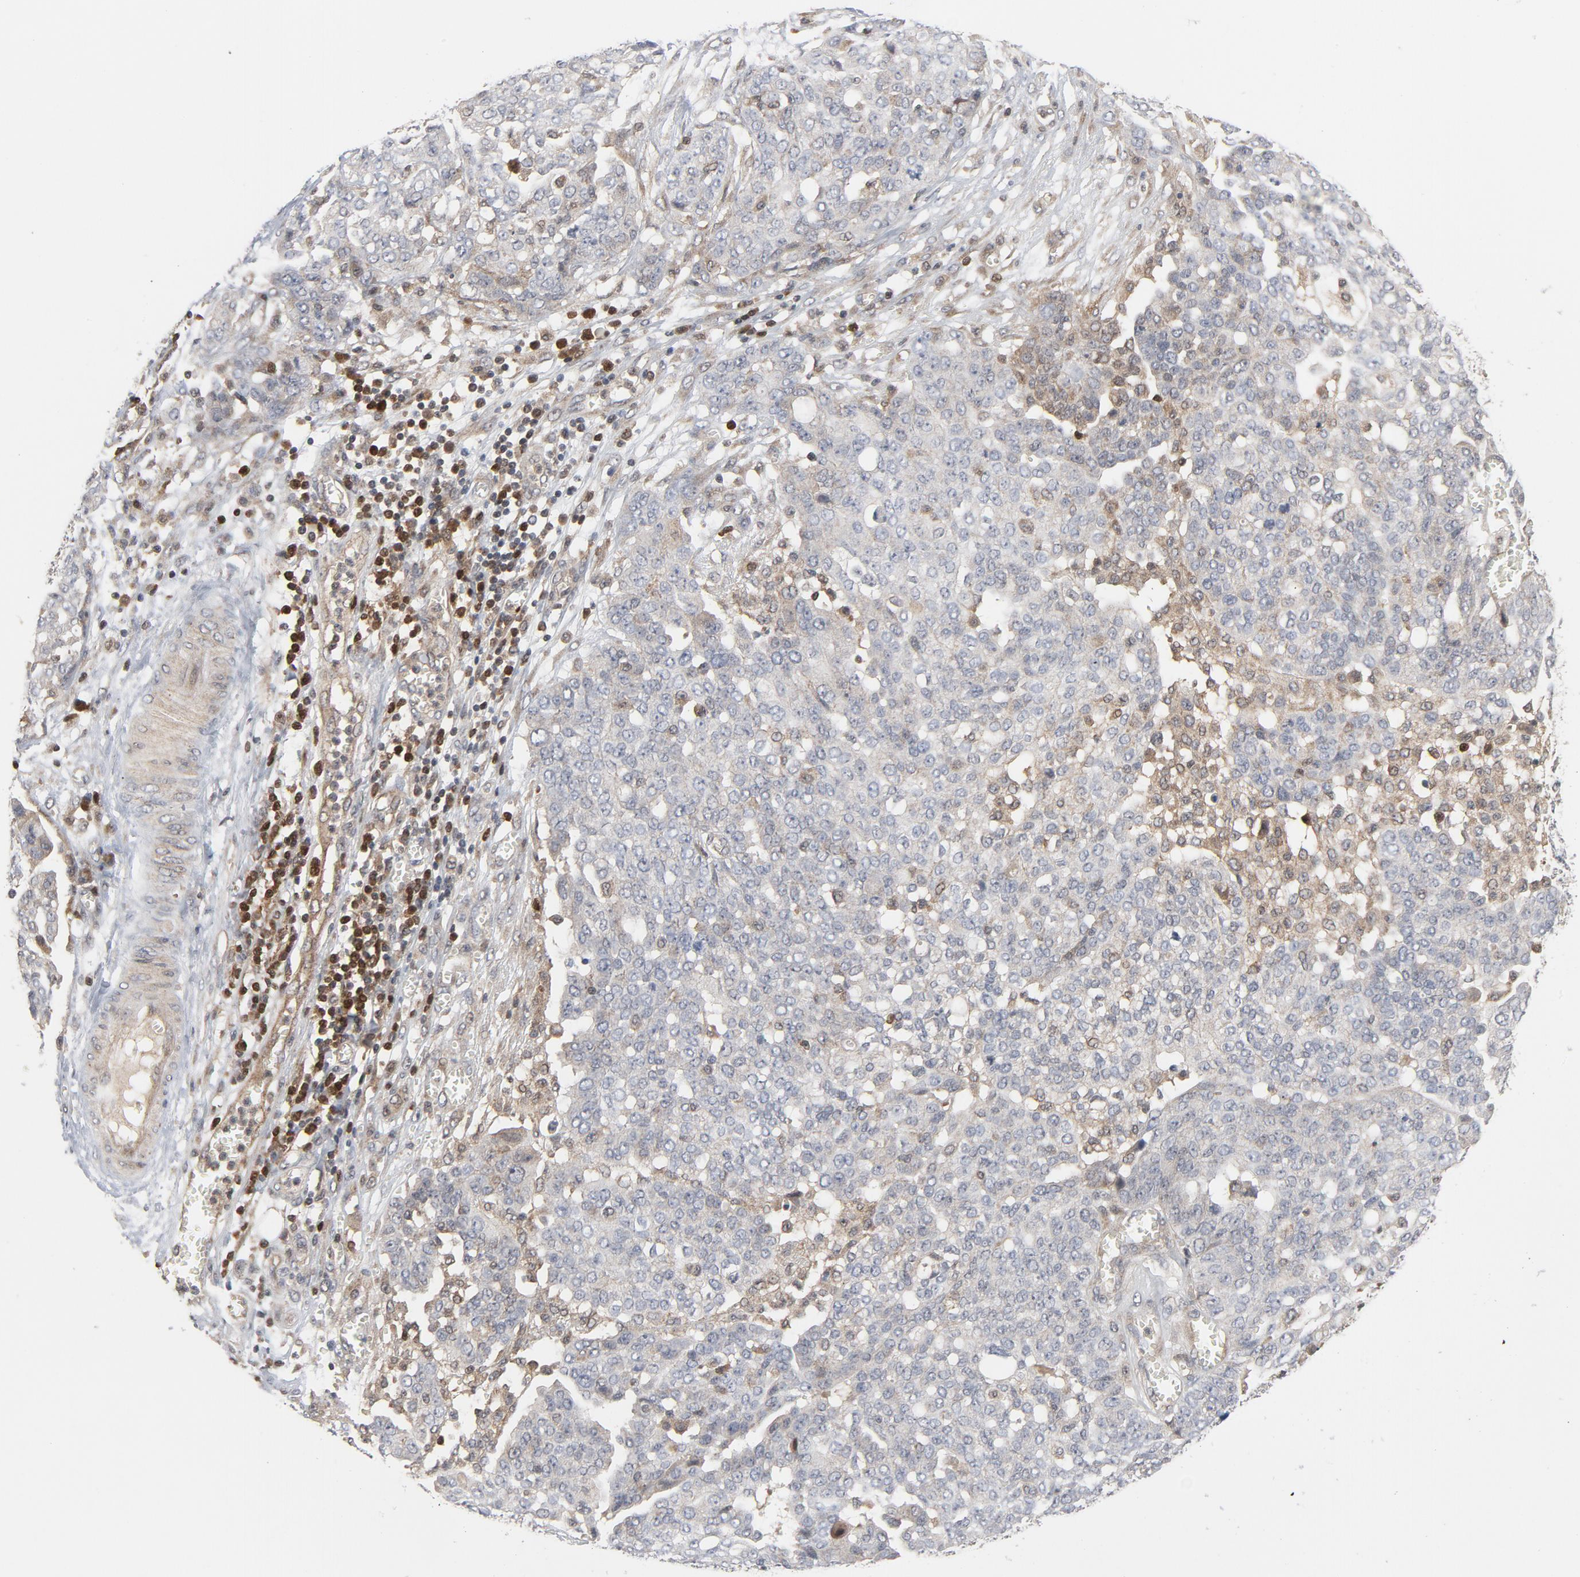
{"staining": {"intensity": "weak", "quantity": "<25%", "location": "cytoplasmic/membranous"}, "tissue": "ovarian cancer", "cell_type": "Tumor cells", "image_type": "cancer", "snomed": [{"axis": "morphology", "description": "Cystadenocarcinoma, serous, NOS"}, {"axis": "topography", "description": "Soft tissue"}, {"axis": "topography", "description": "Ovary"}], "caption": "Tumor cells show no significant protein staining in serous cystadenocarcinoma (ovarian).", "gene": "TRADD", "patient": {"sex": "female", "age": 57}}